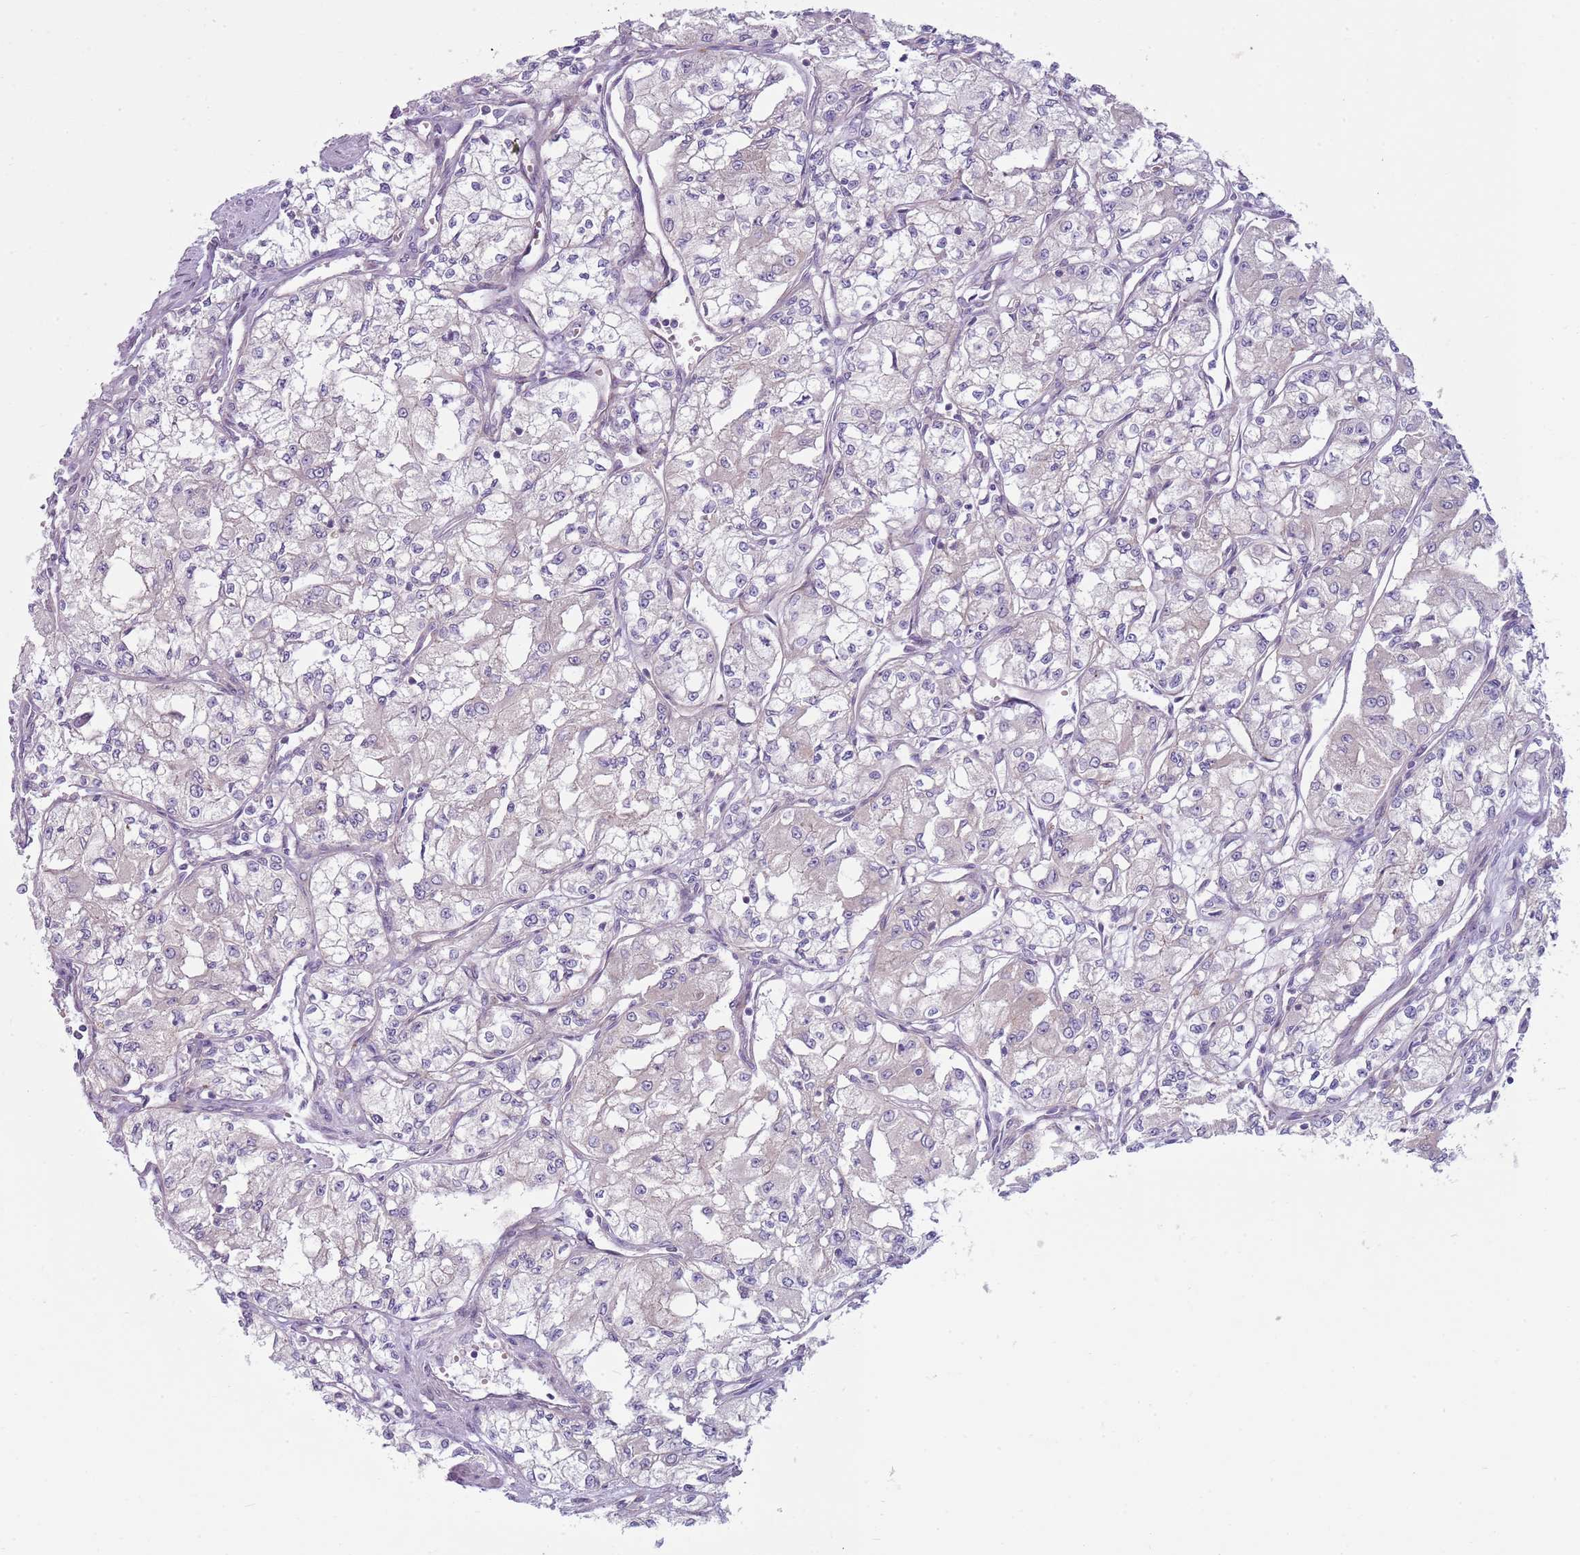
{"staining": {"intensity": "negative", "quantity": "none", "location": "none"}, "tissue": "renal cancer", "cell_type": "Tumor cells", "image_type": "cancer", "snomed": [{"axis": "morphology", "description": "Adenocarcinoma, NOS"}, {"axis": "topography", "description": "Kidney"}], "caption": "An image of human adenocarcinoma (renal) is negative for staining in tumor cells.", "gene": "SNX1", "patient": {"sex": "male", "age": 59}}